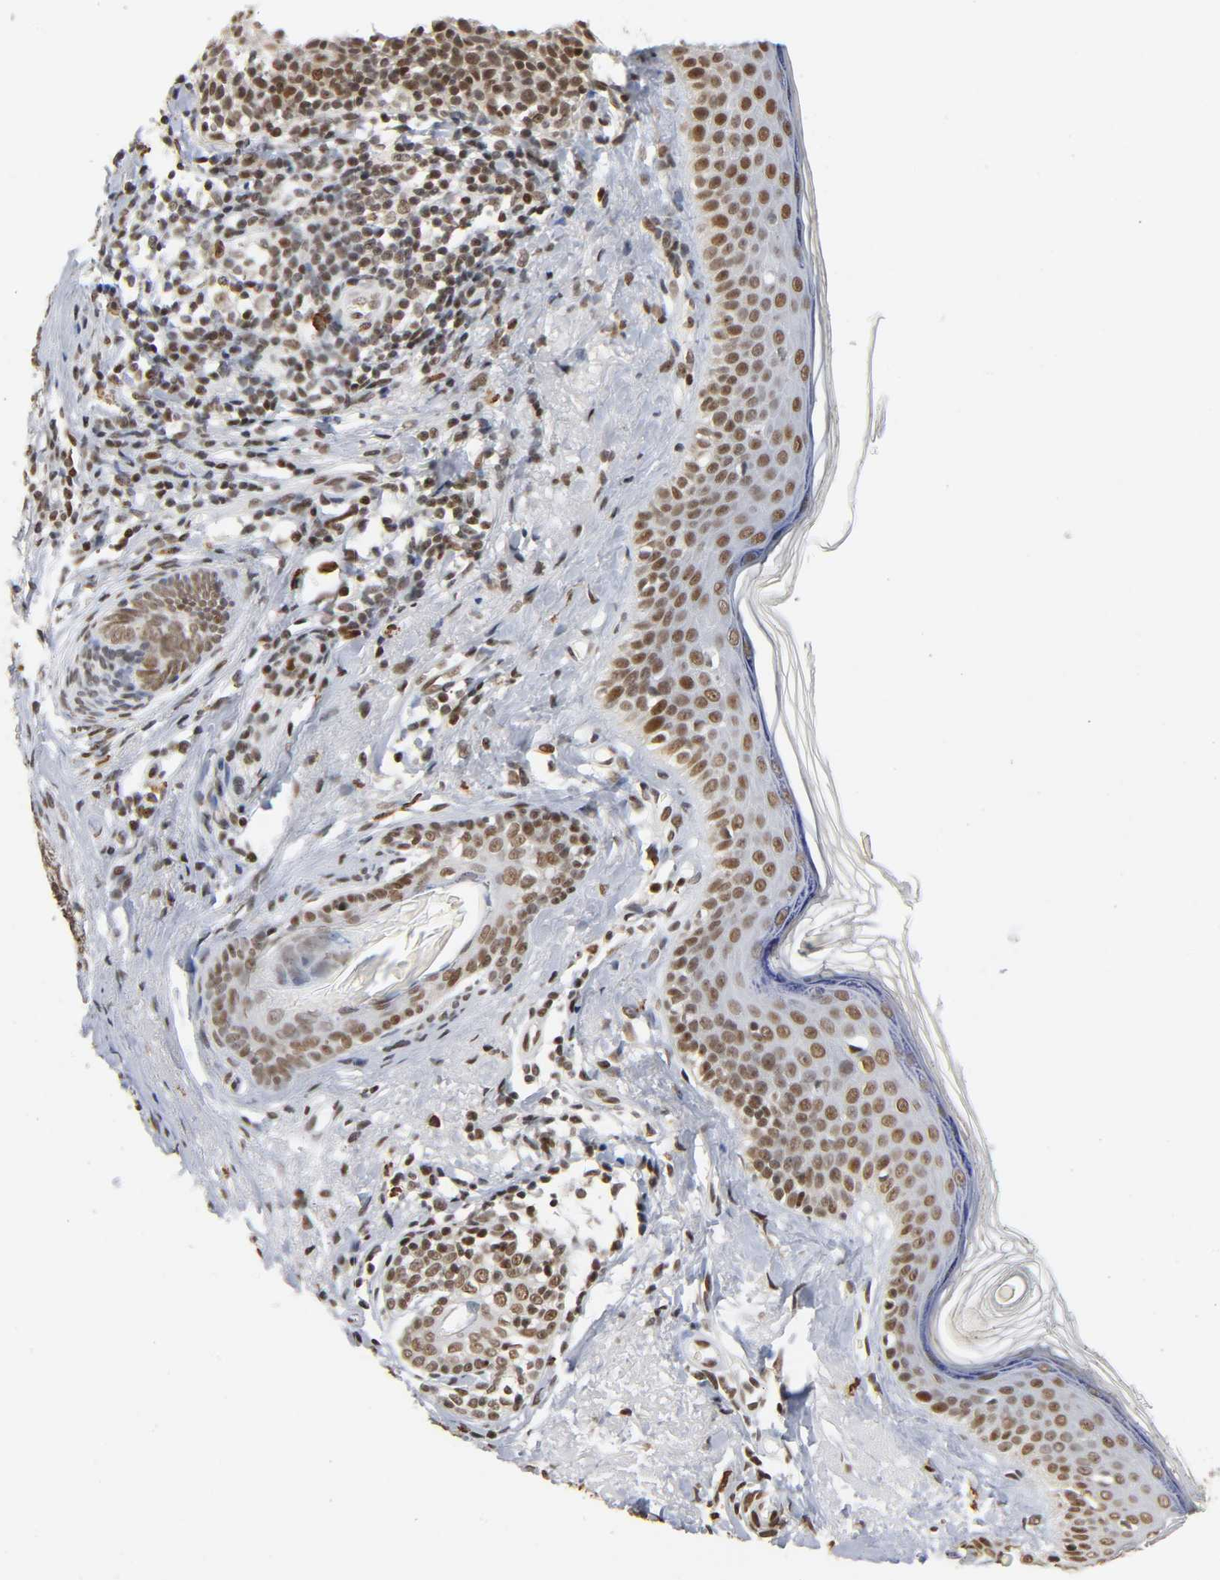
{"staining": {"intensity": "moderate", "quantity": ">75%", "location": "nuclear"}, "tissue": "skin cancer", "cell_type": "Tumor cells", "image_type": "cancer", "snomed": [{"axis": "morphology", "description": "Normal tissue, NOS"}, {"axis": "morphology", "description": "Basal cell carcinoma"}, {"axis": "topography", "description": "Skin"}], "caption": "Immunohistochemistry image of neoplastic tissue: basal cell carcinoma (skin) stained using immunohistochemistry (IHC) shows medium levels of moderate protein expression localized specifically in the nuclear of tumor cells, appearing as a nuclear brown color.", "gene": "SUMO1", "patient": {"sex": "female", "age": 69}}